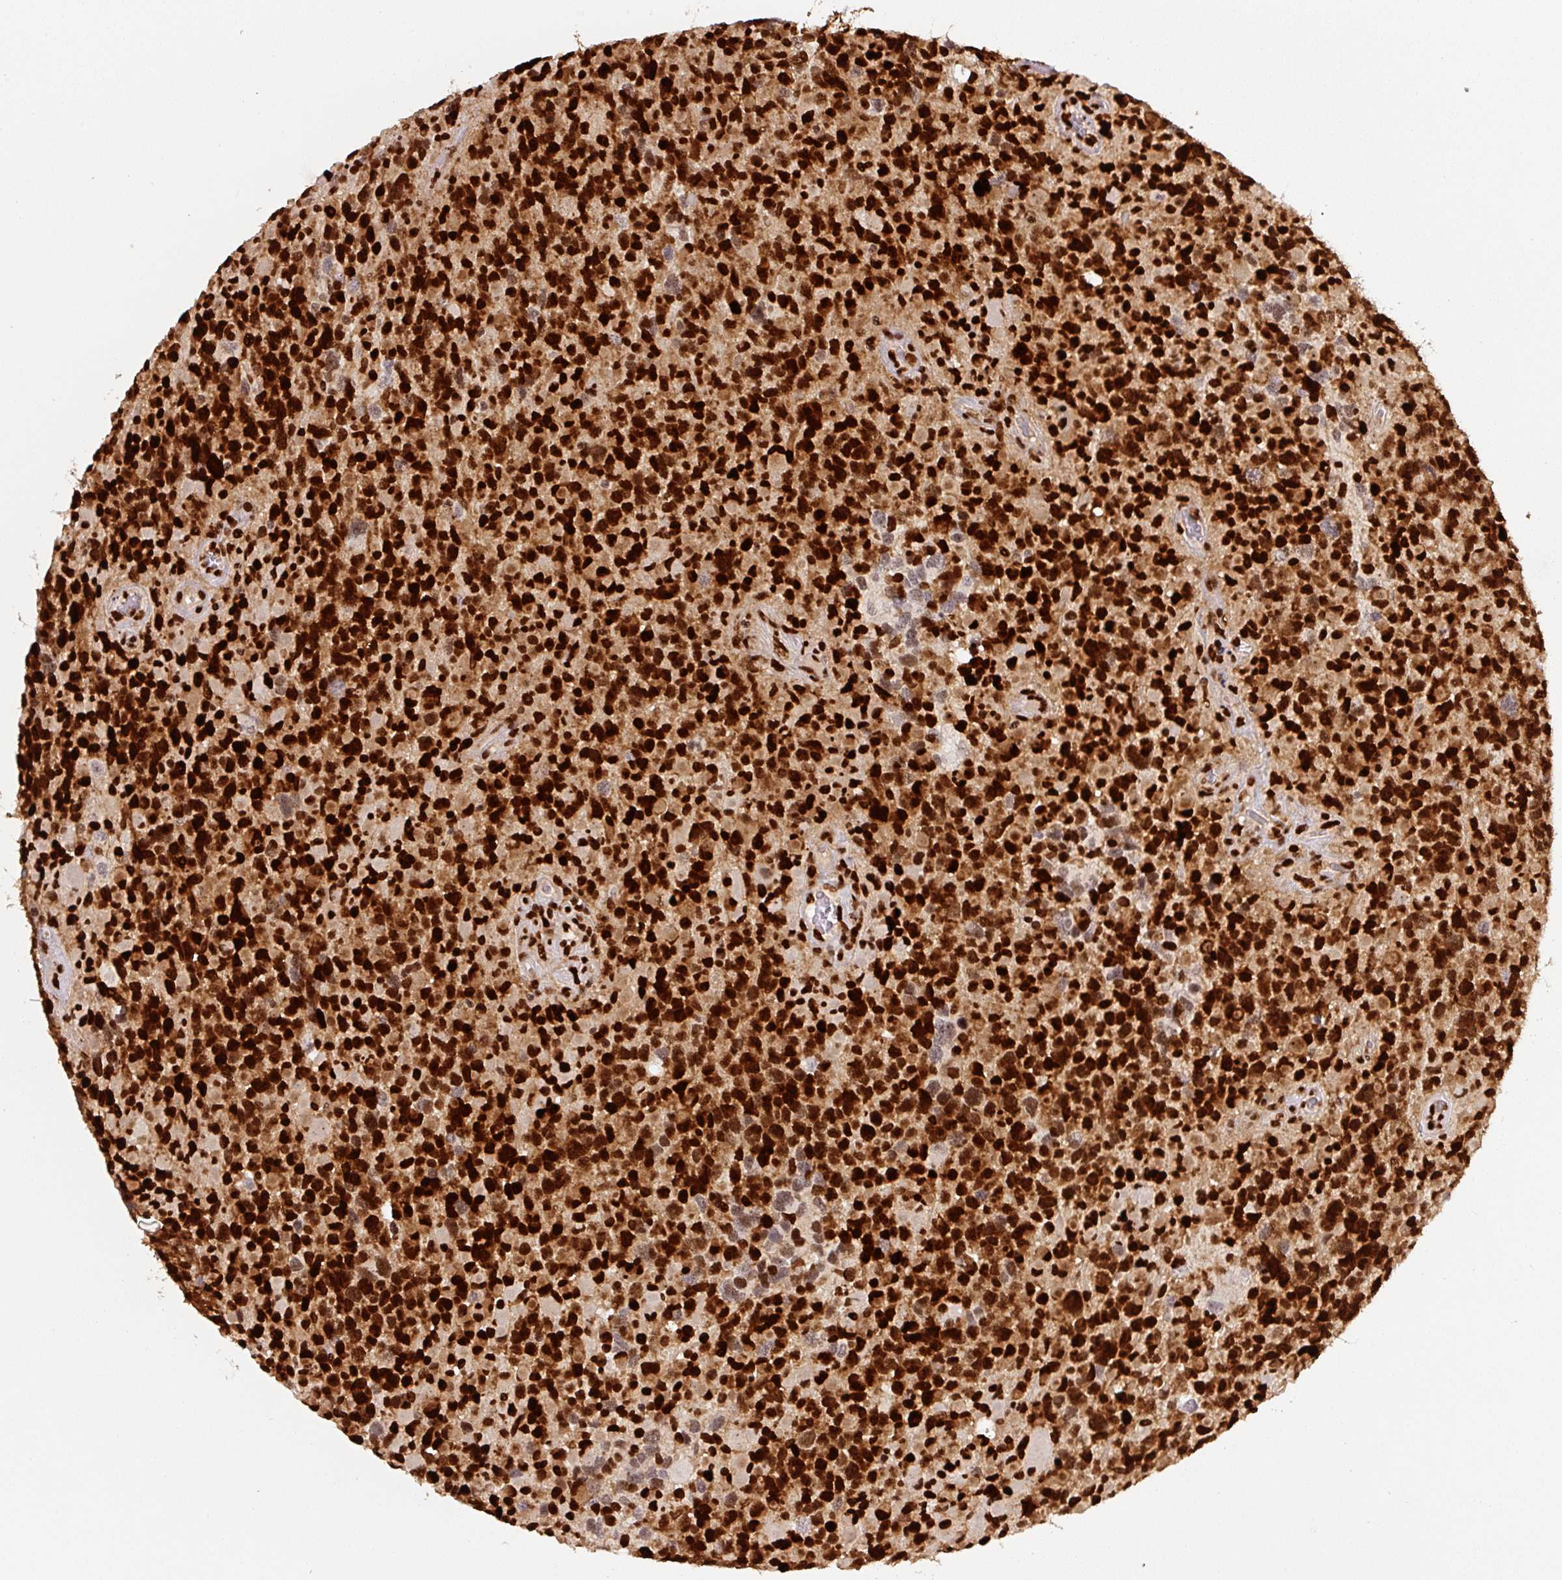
{"staining": {"intensity": "strong", "quantity": ">75%", "location": "nuclear"}, "tissue": "glioma", "cell_type": "Tumor cells", "image_type": "cancer", "snomed": [{"axis": "morphology", "description": "Glioma, malignant, High grade"}, {"axis": "topography", "description": "Brain"}], "caption": "A brown stain highlights strong nuclear positivity of a protein in human high-grade glioma (malignant) tumor cells. The protein is stained brown, and the nuclei are stained in blue (DAB IHC with brightfield microscopy, high magnification).", "gene": "PYDC2", "patient": {"sex": "female", "age": 40}}